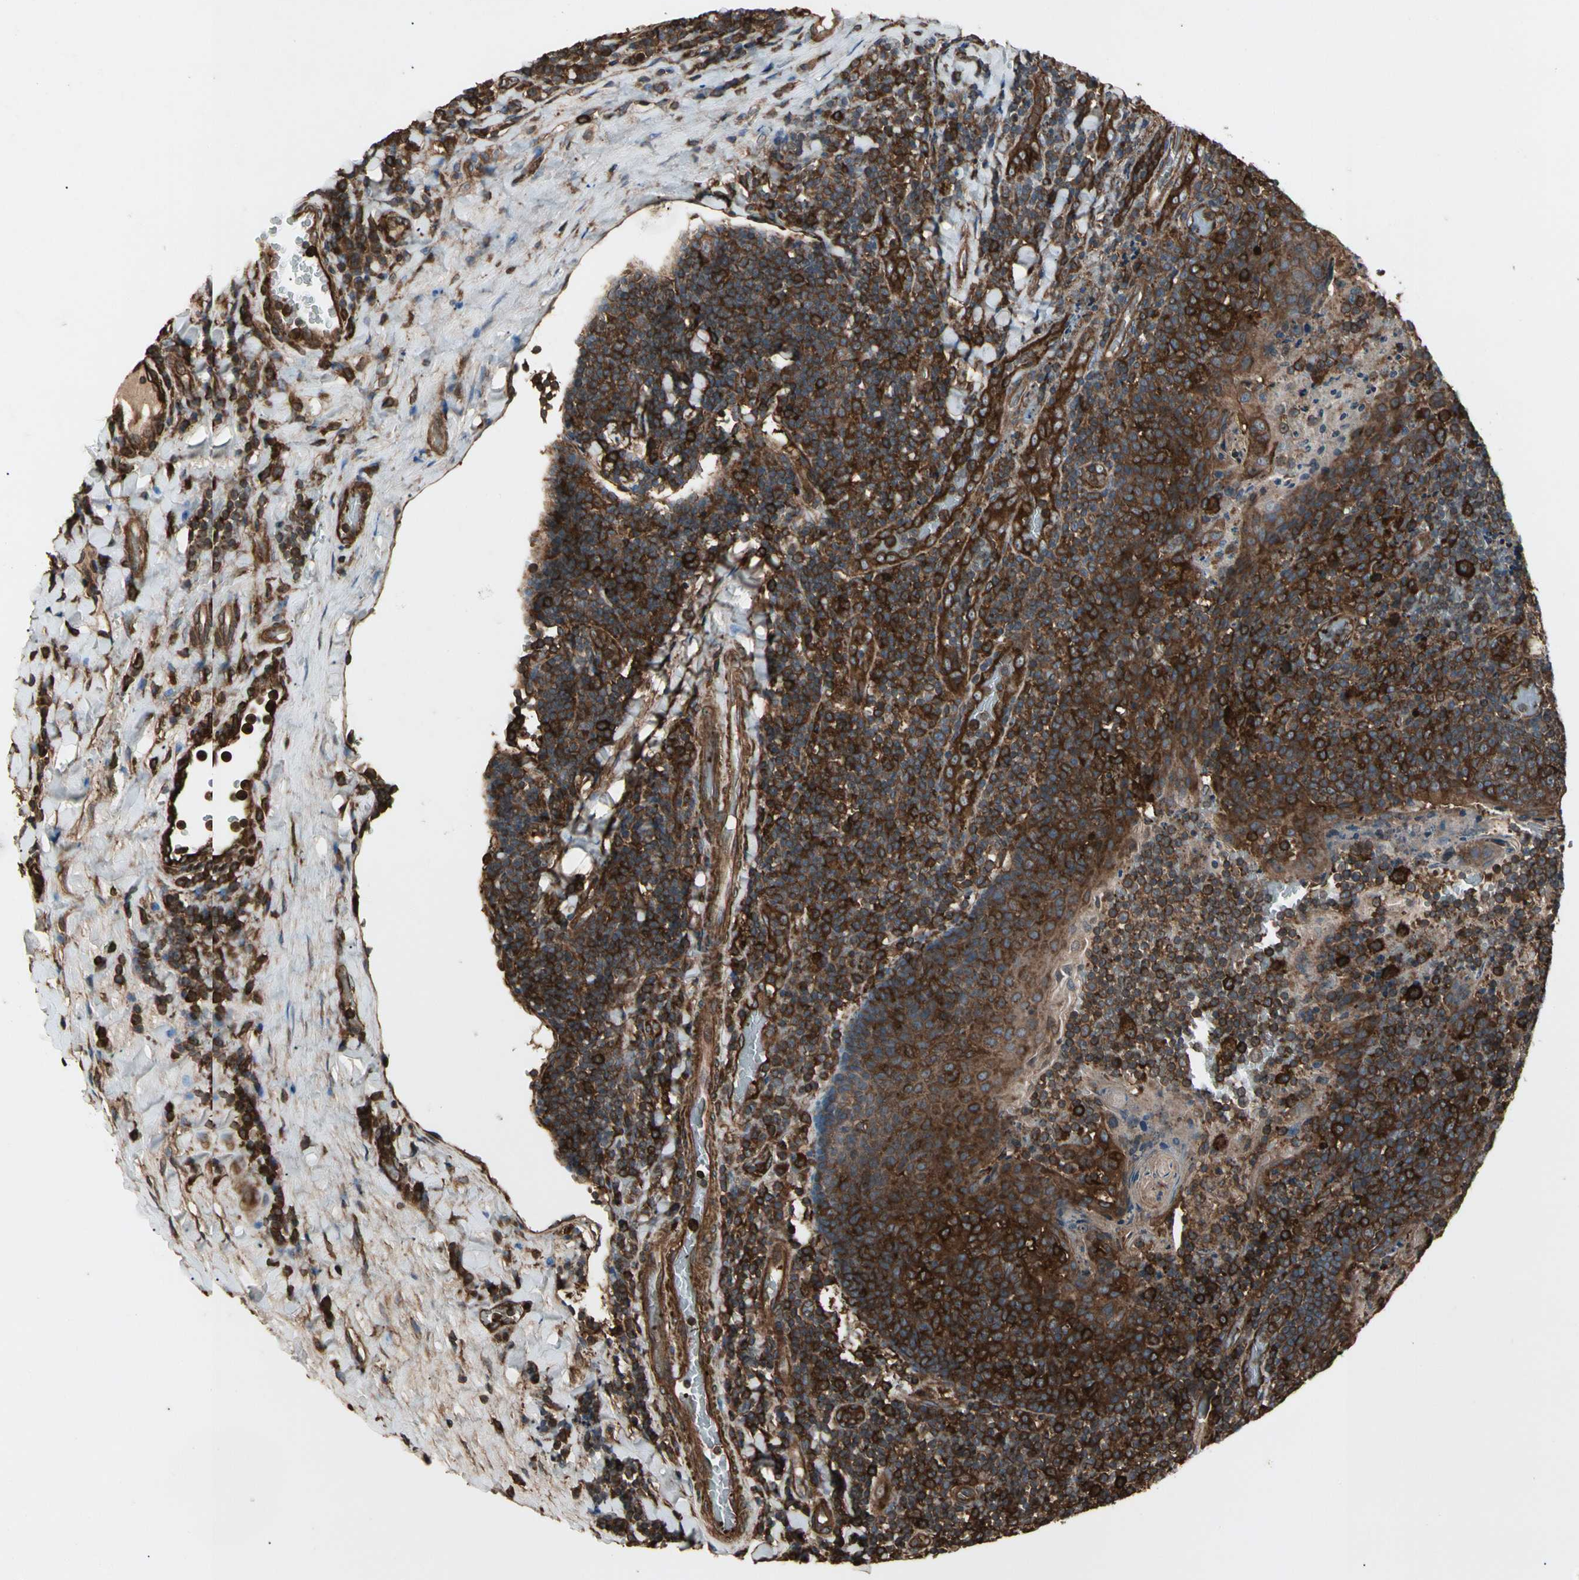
{"staining": {"intensity": "strong", "quantity": ">75%", "location": "cytoplasmic/membranous"}, "tissue": "tonsil", "cell_type": "Germinal center cells", "image_type": "normal", "snomed": [{"axis": "morphology", "description": "Normal tissue, NOS"}, {"axis": "topography", "description": "Tonsil"}], "caption": "Germinal center cells display high levels of strong cytoplasmic/membranous positivity in about >75% of cells in benign tonsil.", "gene": "AGBL2", "patient": {"sex": "male", "age": 17}}